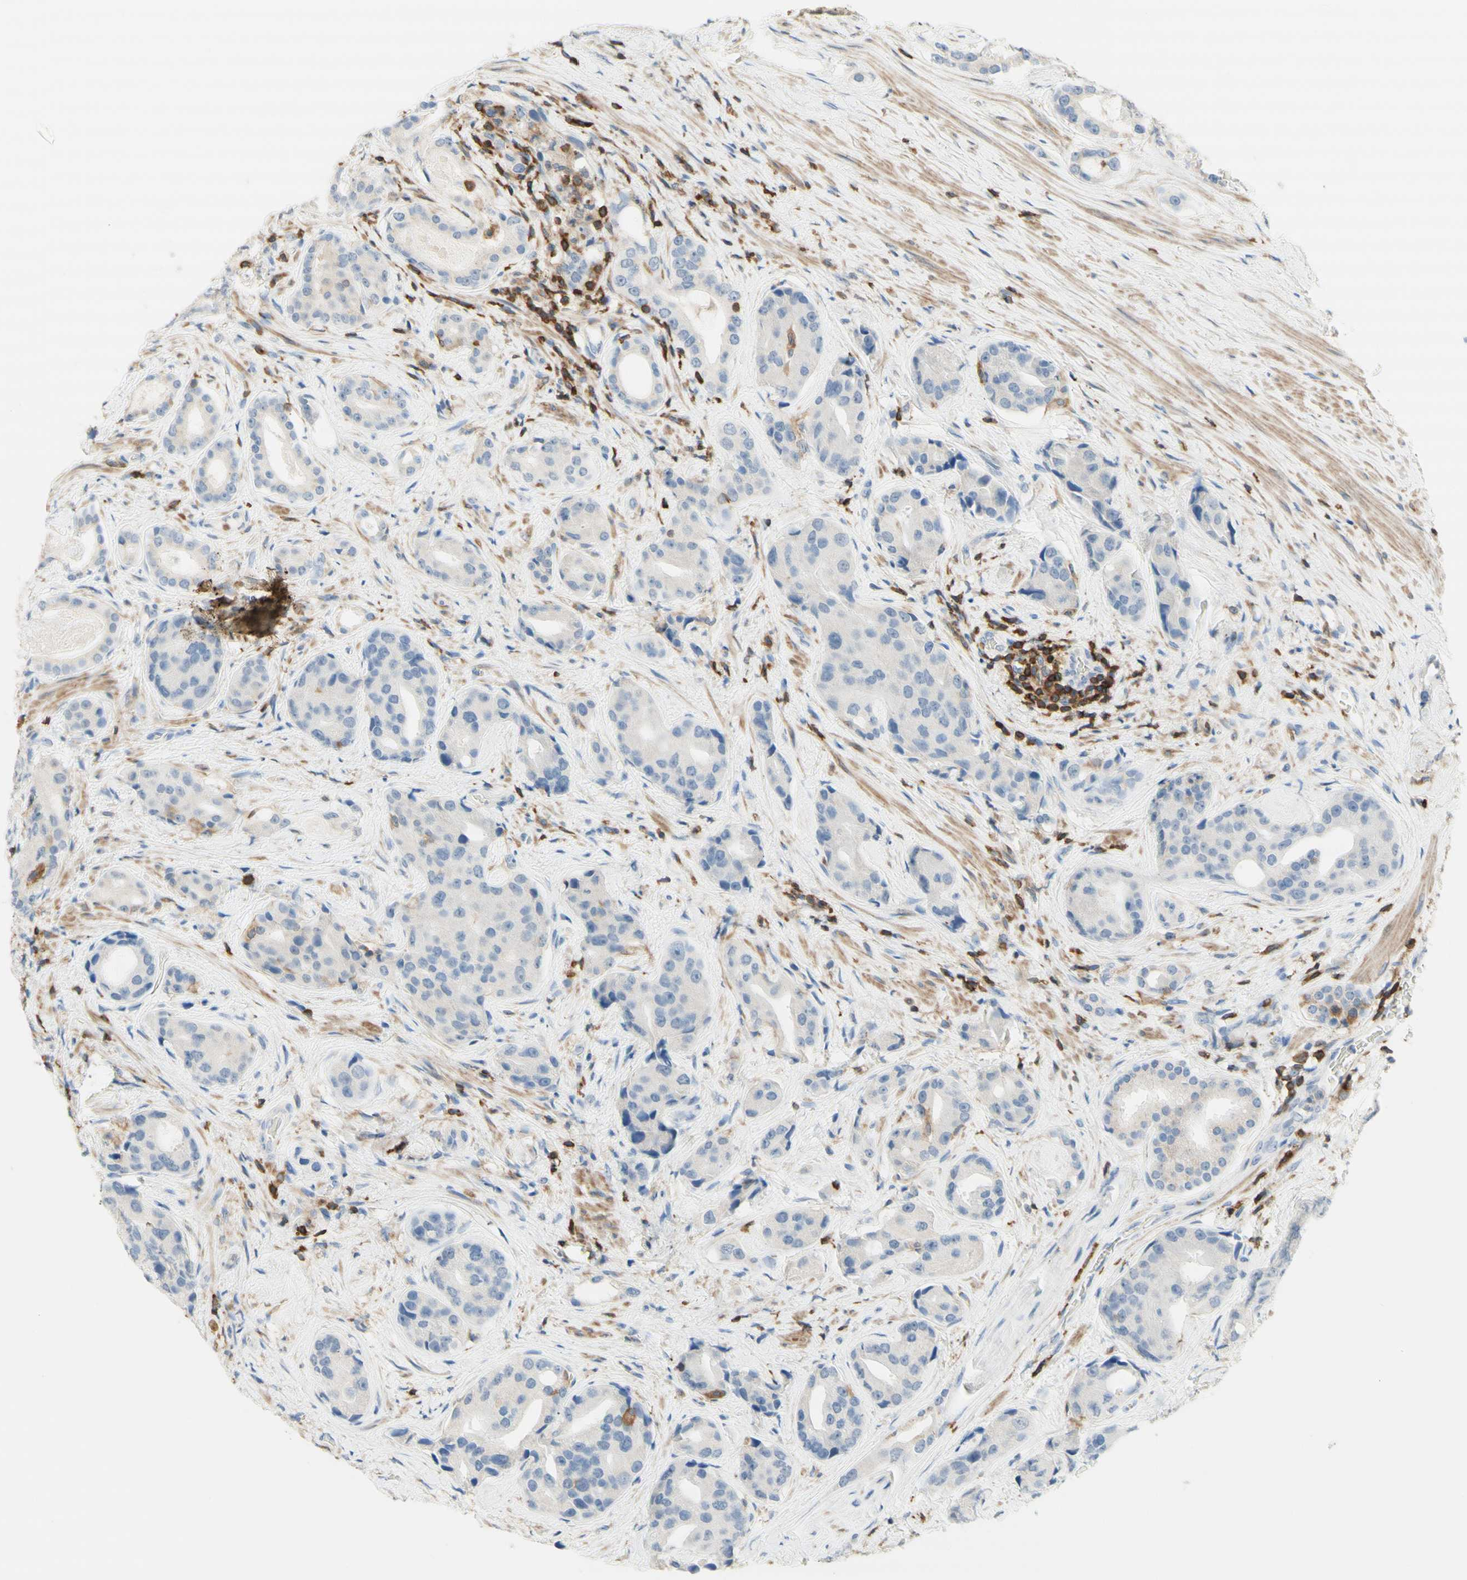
{"staining": {"intensity": "negative", "quantity": "none", "location": "none"}, "tissue": "prostate cancer", "cell_type": "Tumor cells", "image_type": "cancer", "snomed": [{"axis": "morphology", "description": "Adenocarcinoma, High grade"}, {"axis": "topography", "description": "Prostate"}], "caption": "The immunohistochemistry (IHC) photomicrograph has no significant staining in tumor cells of high-grade adenocarcinoma (prostate) tissue.", "gene": "SPINK6", "patient": {"sex": "male", "age": 71}}